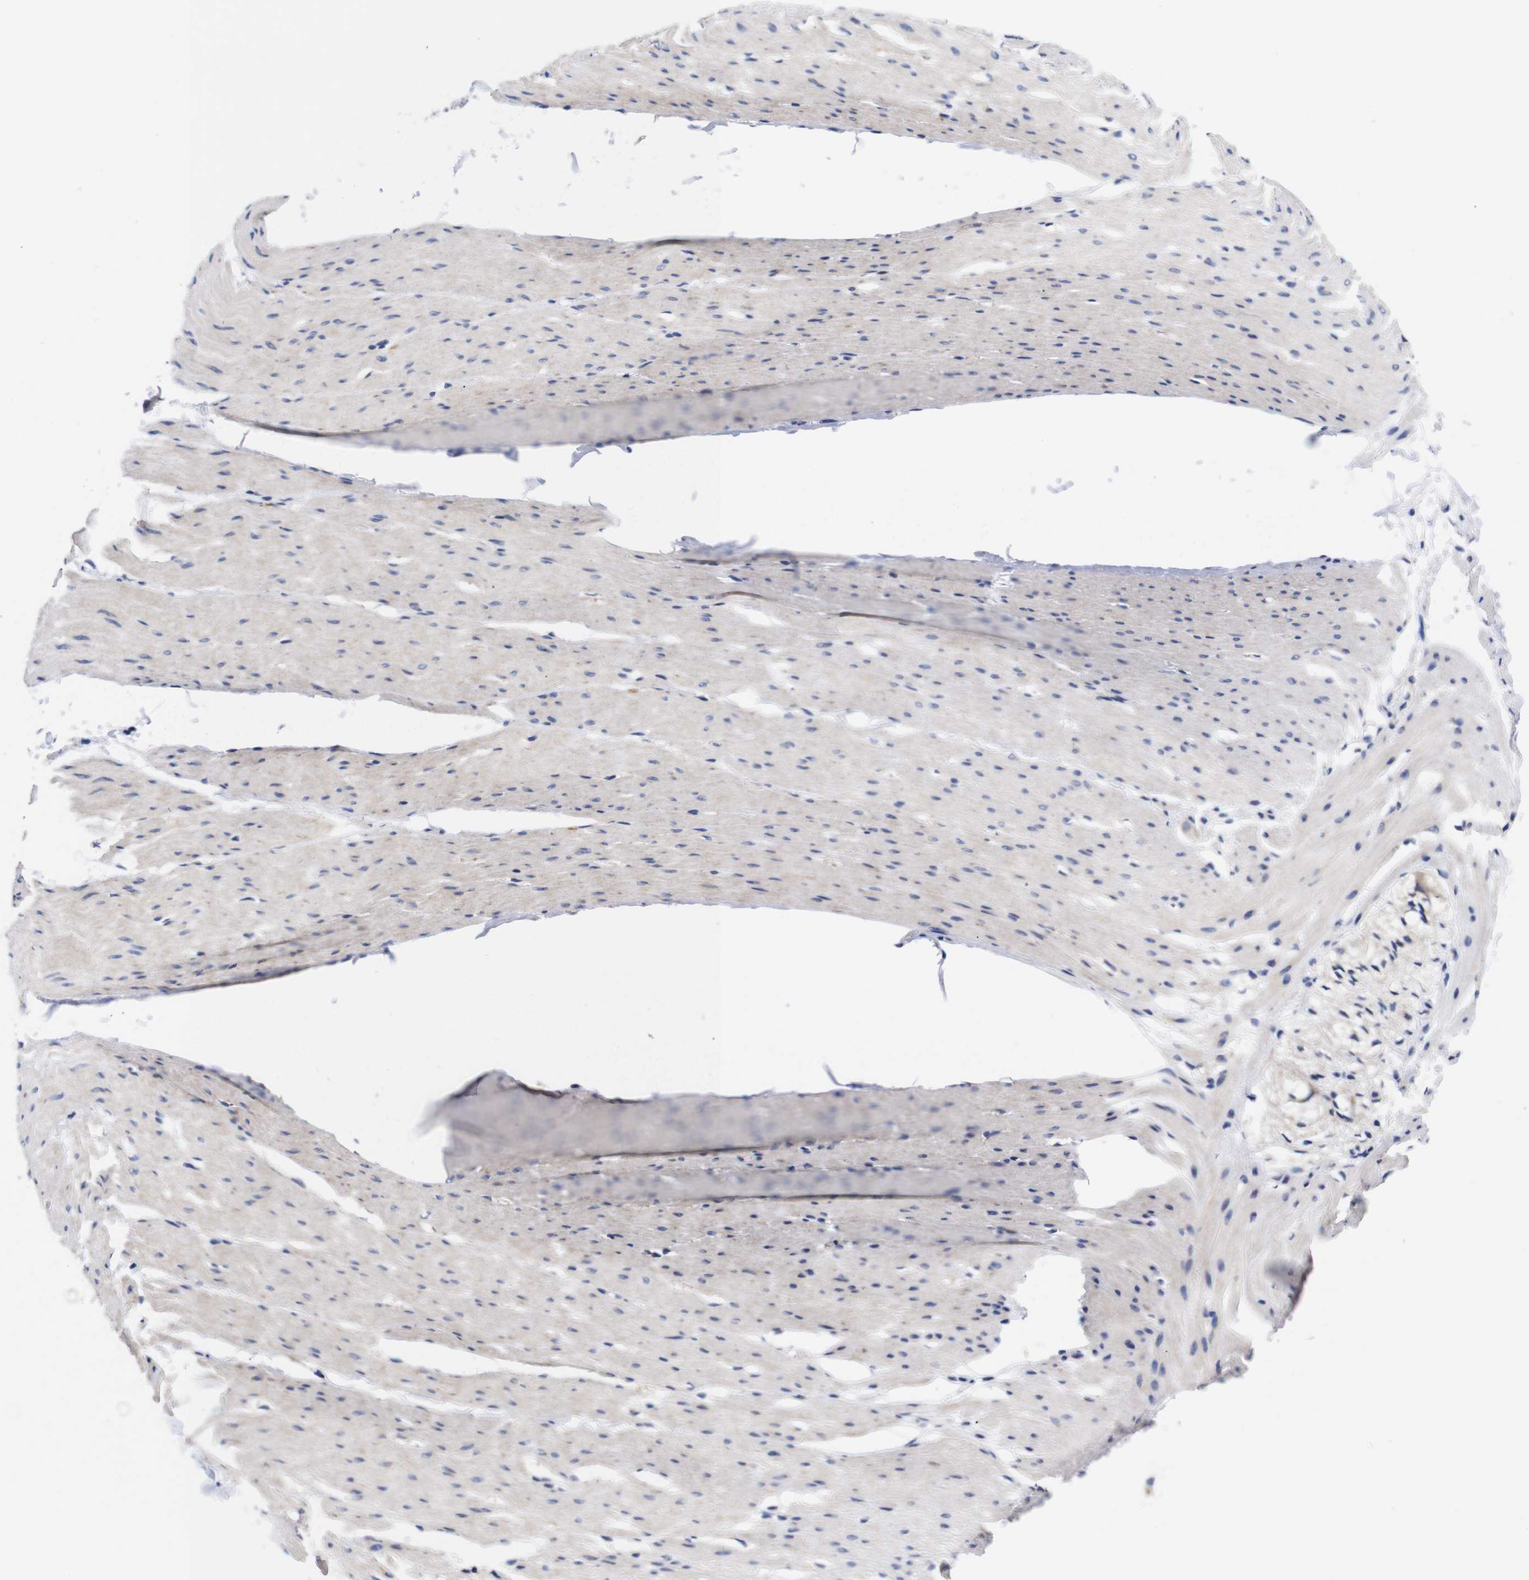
{"staining": {"intensity": "weak", "quantity": "<25%", "location": "cytoplasmic/membranous"}, "tissue": "smooth muscle", "cell_type": "Smooth muscle cells", "image_type": "normal", "snomed": [{"axis": "morphology", "description": "Normal tissue, NOS"}, {"axis": "topography", "description": "Smooth muscle"}, {"axis": "topography", "description": "Colon"}], "caption": "Immunohistochemistry of unremarkable smooth muscle demonstrates no positivity in smooth muscle cells.", "gene": "OPN3", "patient": {"sex": "male", "age": 67}}